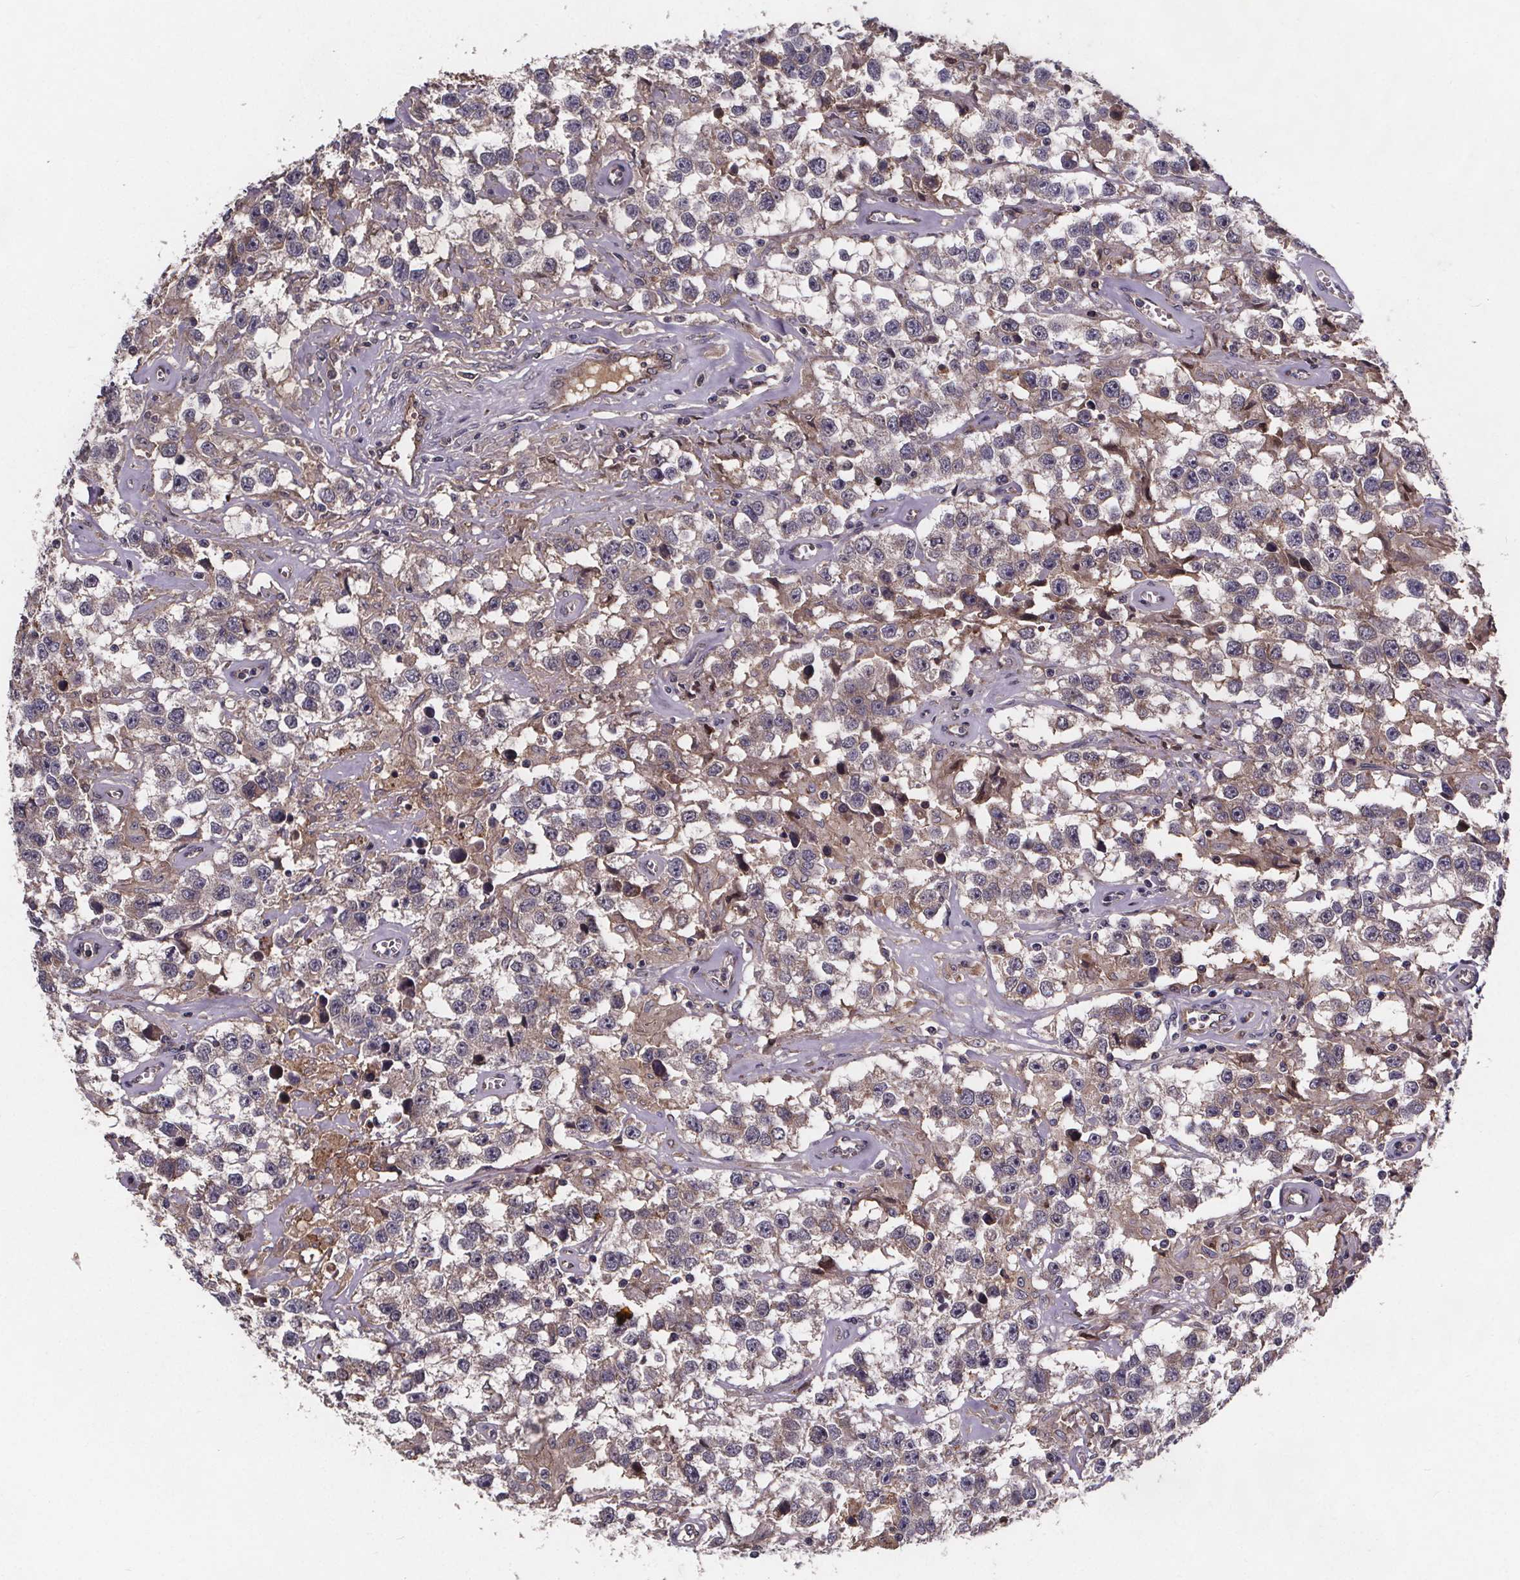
{"staining": {"intensity": "negative", "quantity": "none", "location": "none"}, "tissue": "testis cancer", "cell_type": "Tumor cells", "image_type": "cancer", "snomed": [{"axis": "morphology", "description": "Seminoma, NOS"}, {"axis": "topography", "description": "Testis"}], "caption": "An immunohistochemistry photomicrograph of testis seminoma is shown. There is no staining in tumor cells of testis seminoma.", "gene": "FASTKD3", "patient": {"sex": "male", "age": 43}}